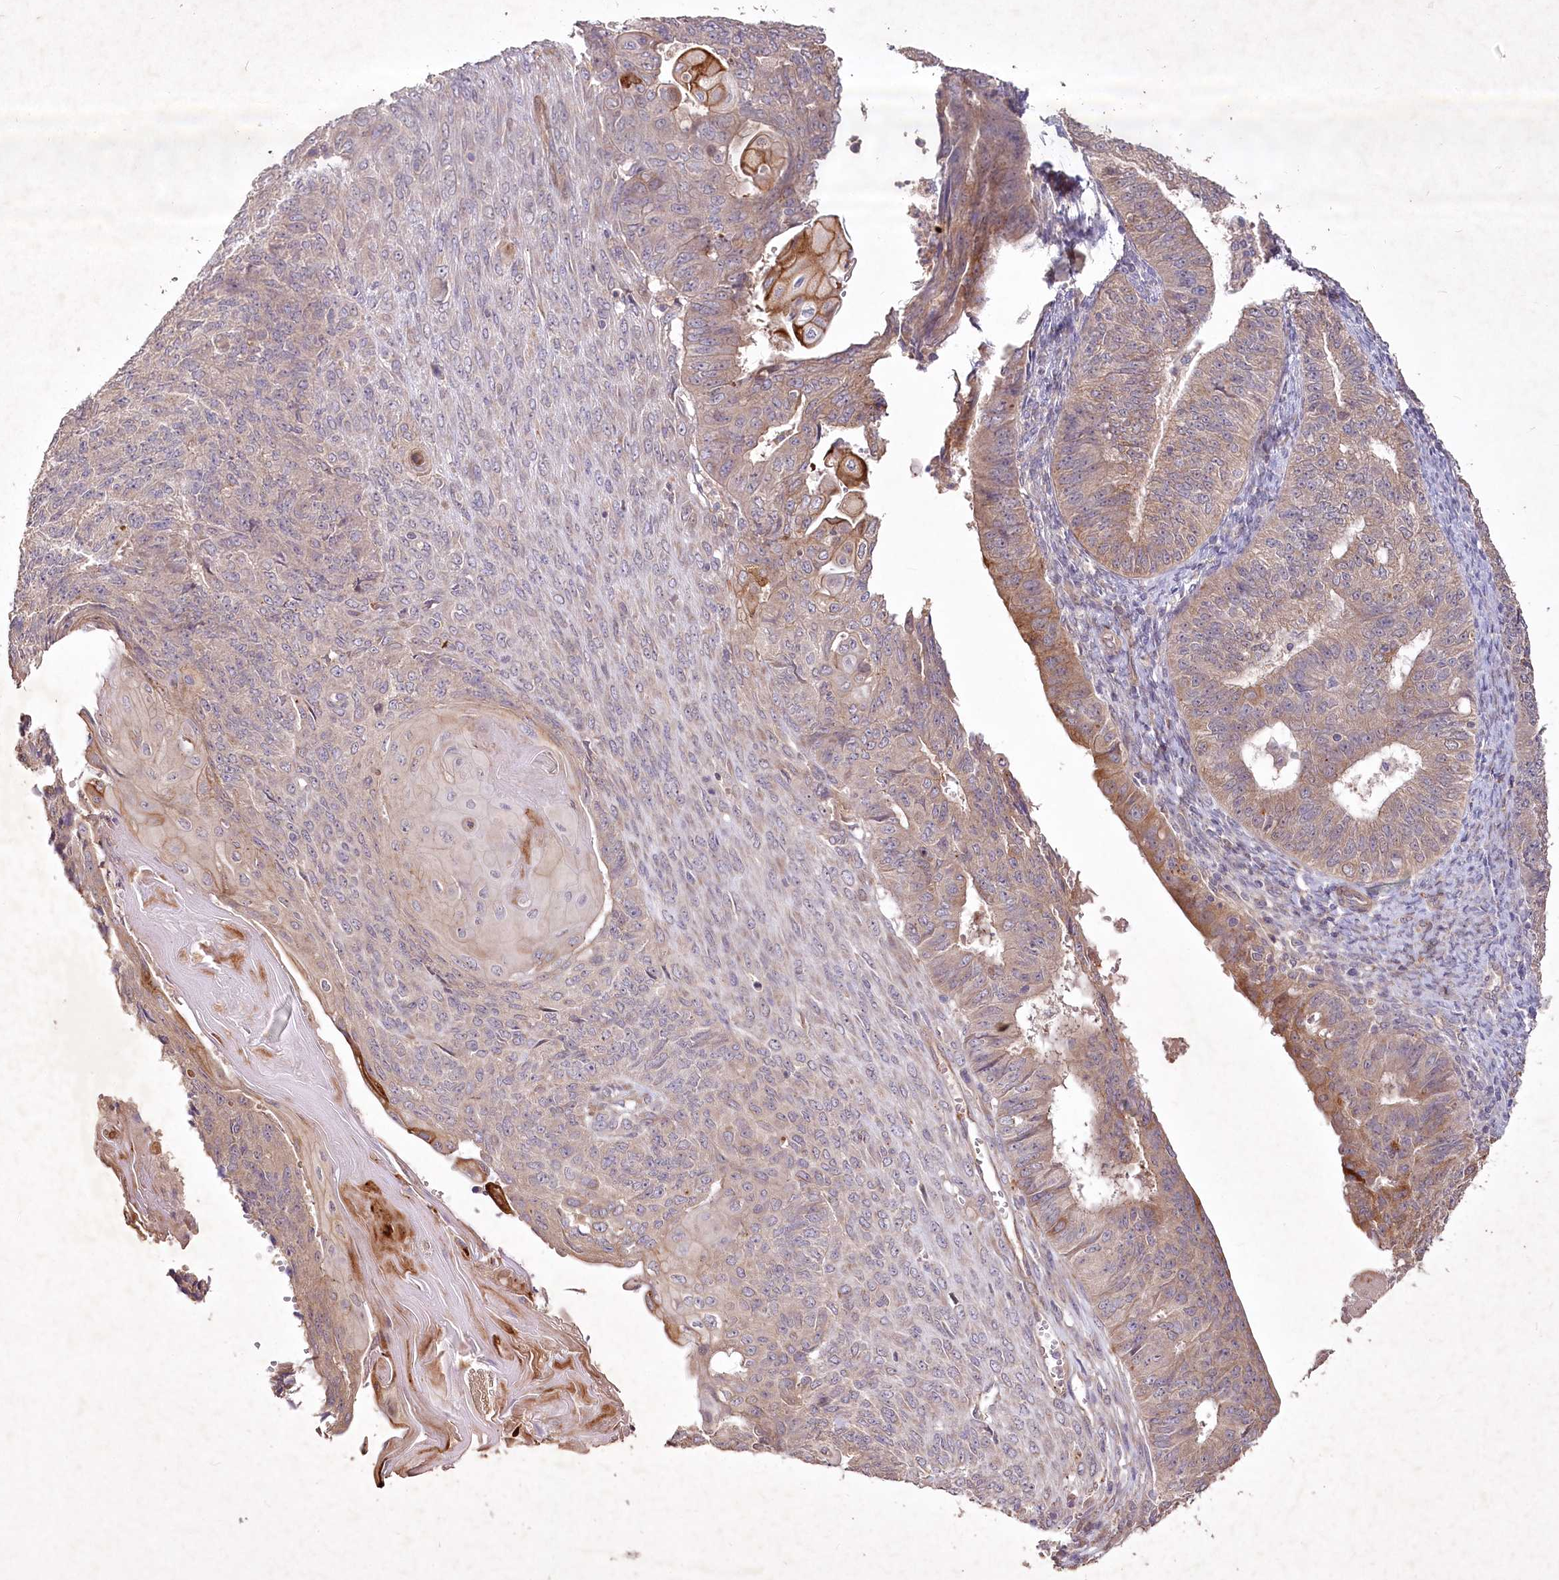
{"staining": {"intensity": "moderate", "quantity": "<25%", "location": "cytoplasmic/membranous"}, "tissue": "endometrial cancer", "cell_type": "Tumor cells", "image_type": "cancer", "snomed": [{"axis": "morphology", "description": "Adenocarcinoma, NOS"}, {"axis": "topography", "description": "Endometrium"}], "caption": "A micrograph of human endometrial cancer stained for a protein displays moderate cytoplasmic/membranous brown staining in tumor cells.", "gene": "IRAK1BP1", "patient": {"sex": "female", "age": 32}}